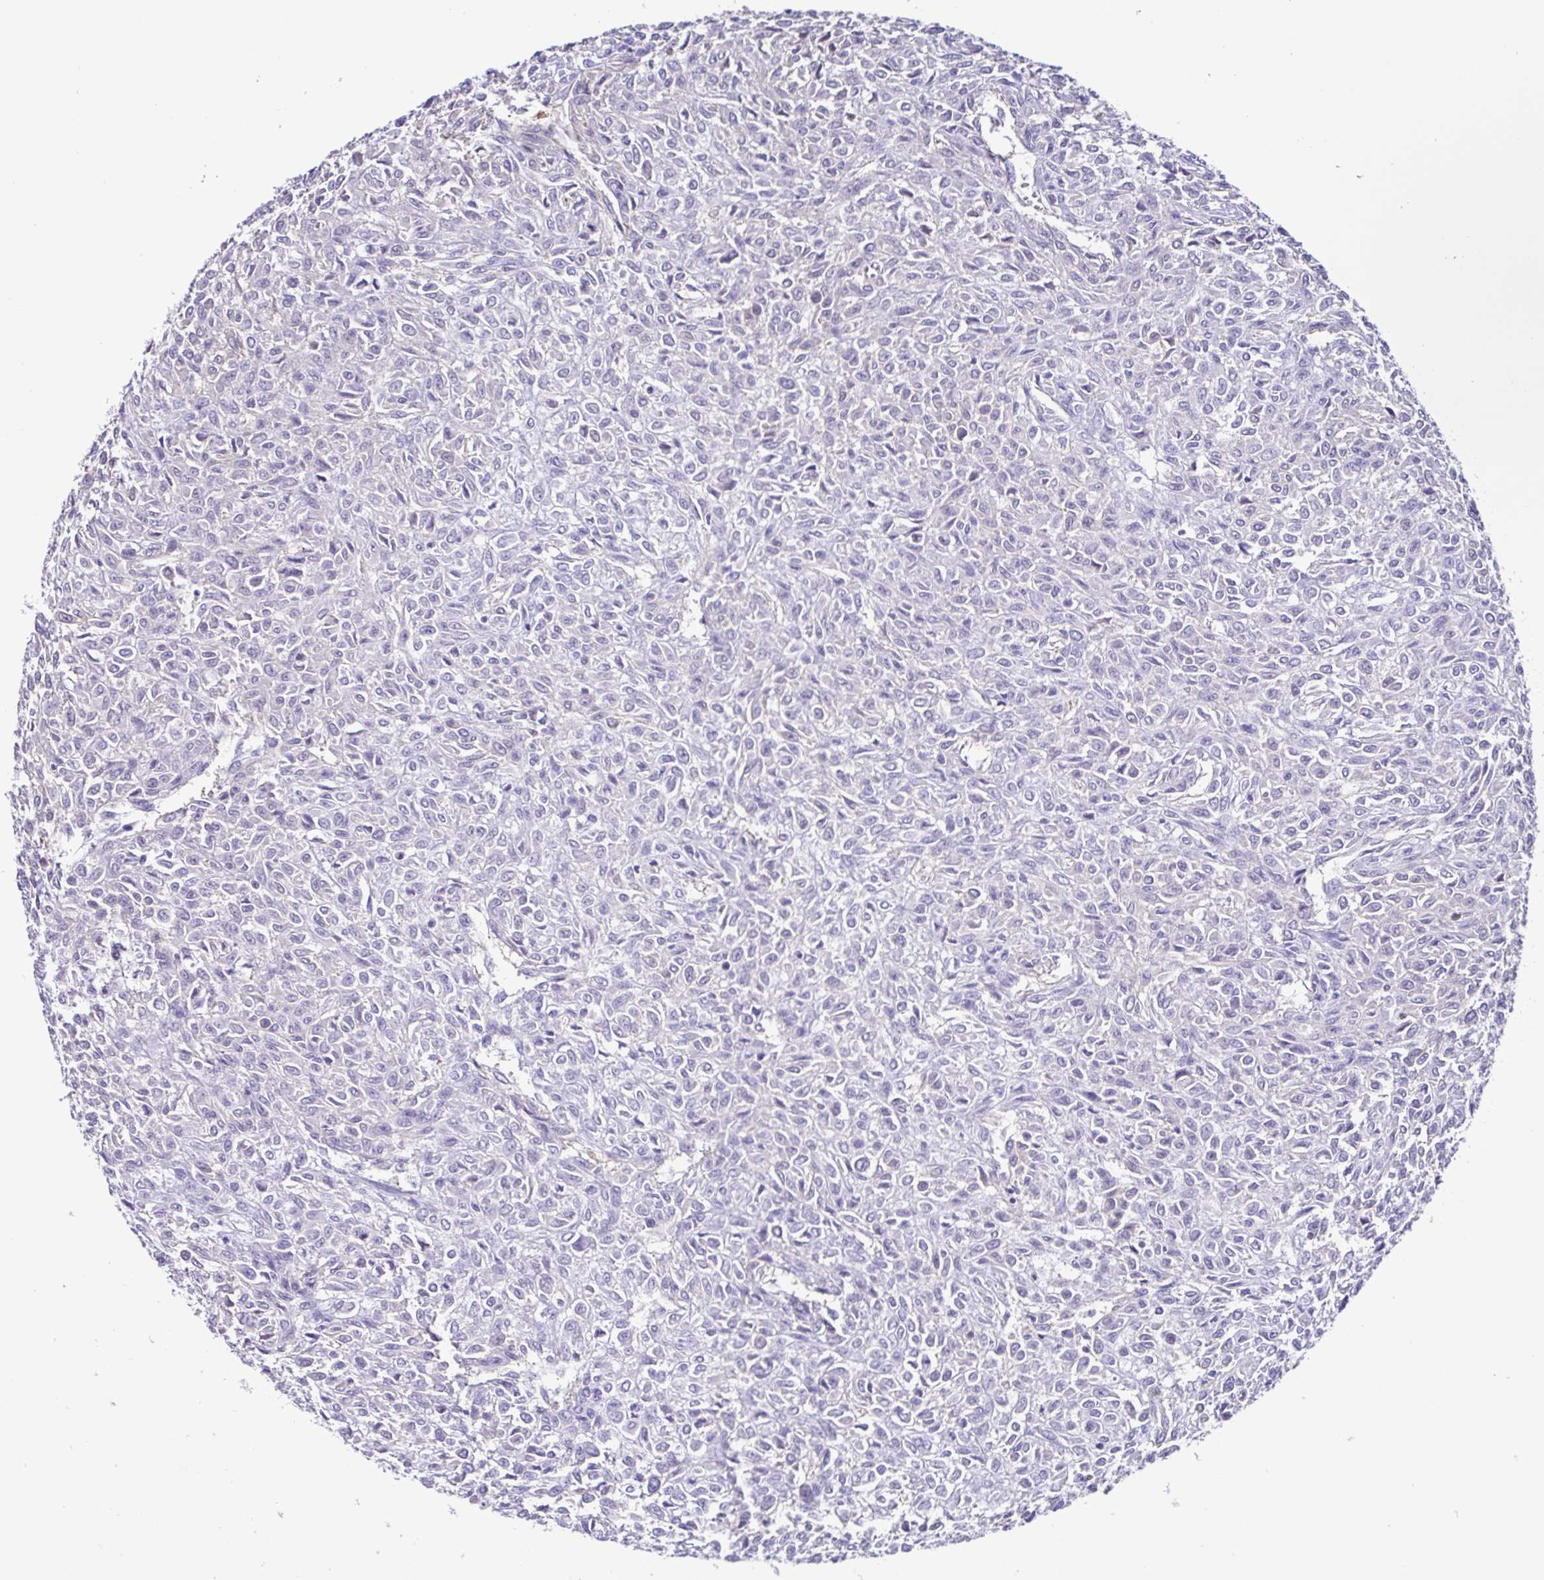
{"staining": {"intensity": "negative", "quantity": "none", "location": "none"}, "tissue": "renal cancer", "cell_type": "Tumor cells", "image_type": "cancer", "snomed": [{"axis": "morphology", "description": "Adenocarcinoma, NOS"}, {"axis": "topography", "description": "Kidney"}], "caption": "This is an IHC photomicrograph of human renal cancer (adenocarcinoma). There is no staining in tumor cells.", "gene": "CYP11B1", "patient": {"sex": "male", "age": 58}}